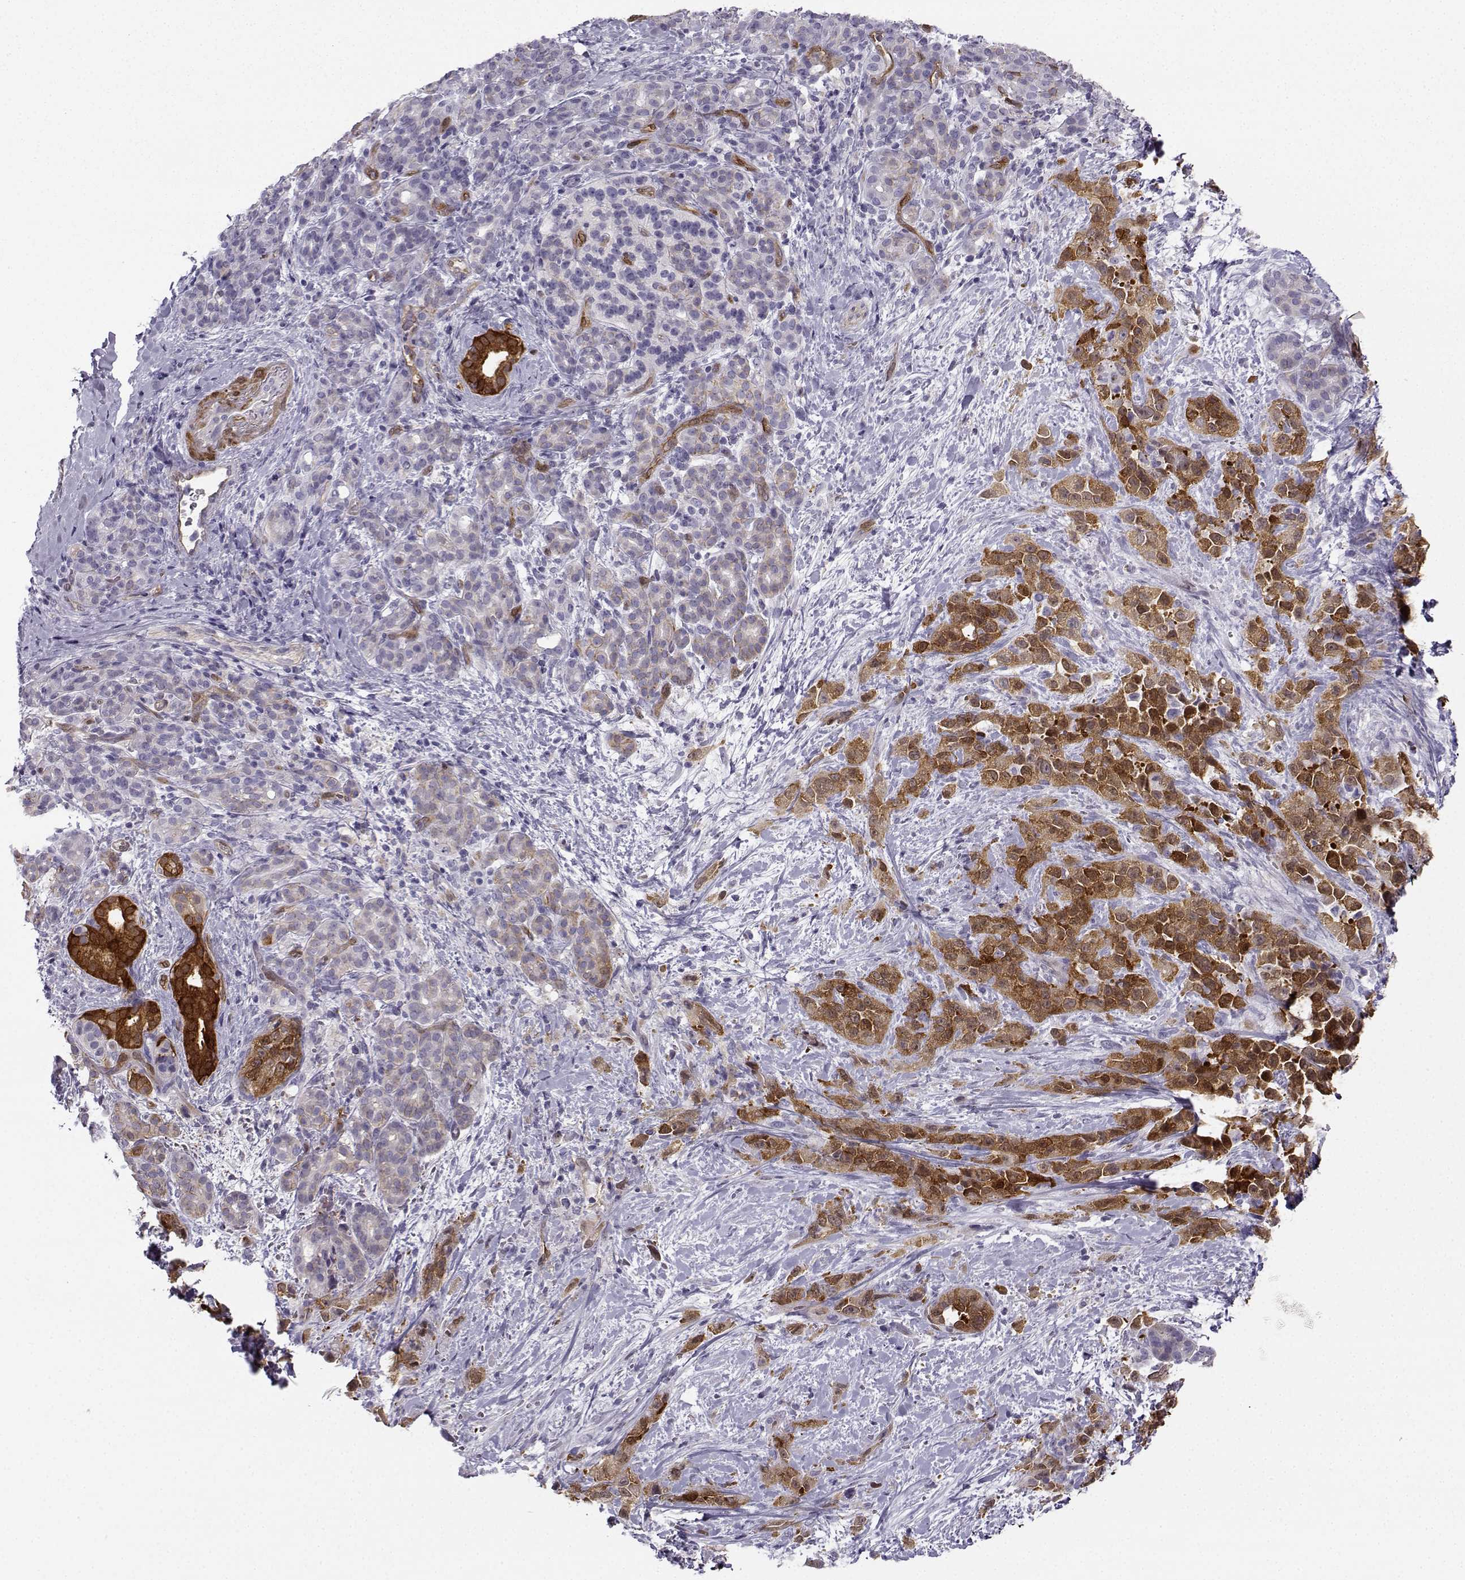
{"staining": {"intensity": "strong", "quantity": "<25%", "location": "cytoplasmic/membranous"}, "tissue": "pancreatic cancer", "cell_type": "Tumor cells", "image_type": "cancer", "snomed": [{"axis": "morphology", "description": "Adenocarcinoma, NOS"}, {"axis": "topography", "description": "Pancreas"}], "caption": "Brown immunohistochemical staining in pancreatic adenocarcinoma reveals strong cytoplasmic/membranous positivity in about <25% of tumor cells. (brown staining indicates protein expression, while blue staining denotes nuclei).", "gene": "NQO1", "patient": {"sex": "male", "age": 44}}